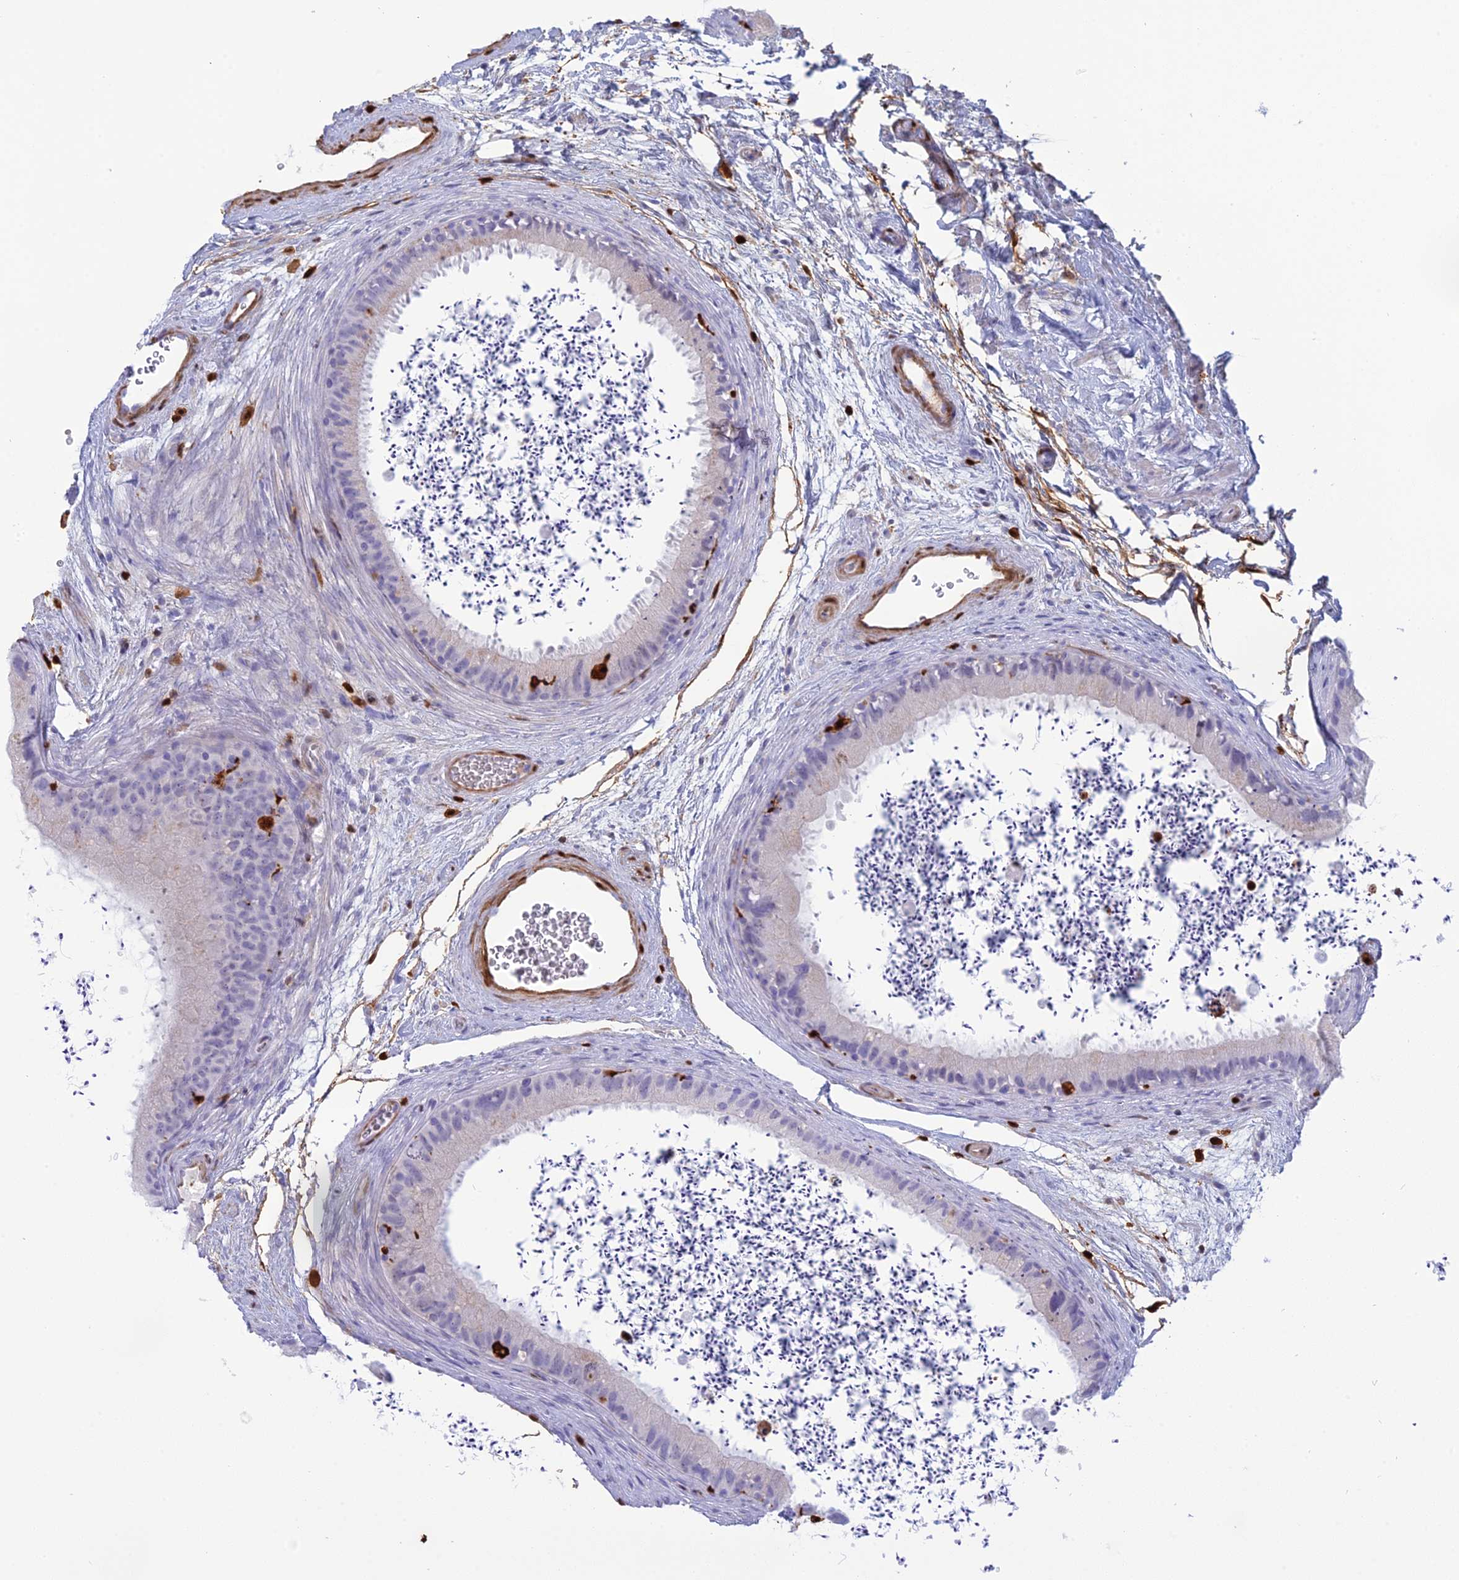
{"staining": {"intensity": "negative", "quantity": "none", "location": "none"}, "tissue": "epididymis", "cell_type": "Glandular cells", "image_type": "normal", "snomed": [{"axis": "morphology", "description": "Normal tissue, NOS"}, {"axis": "topography", "description": "Epididymis, spermatic cord, NOS"}], "caption": "IHC of normal human epididymis displays no expression in glandular cells.", "gene": "PGBD4", "patient": {"sex": "male", "age": 50}}